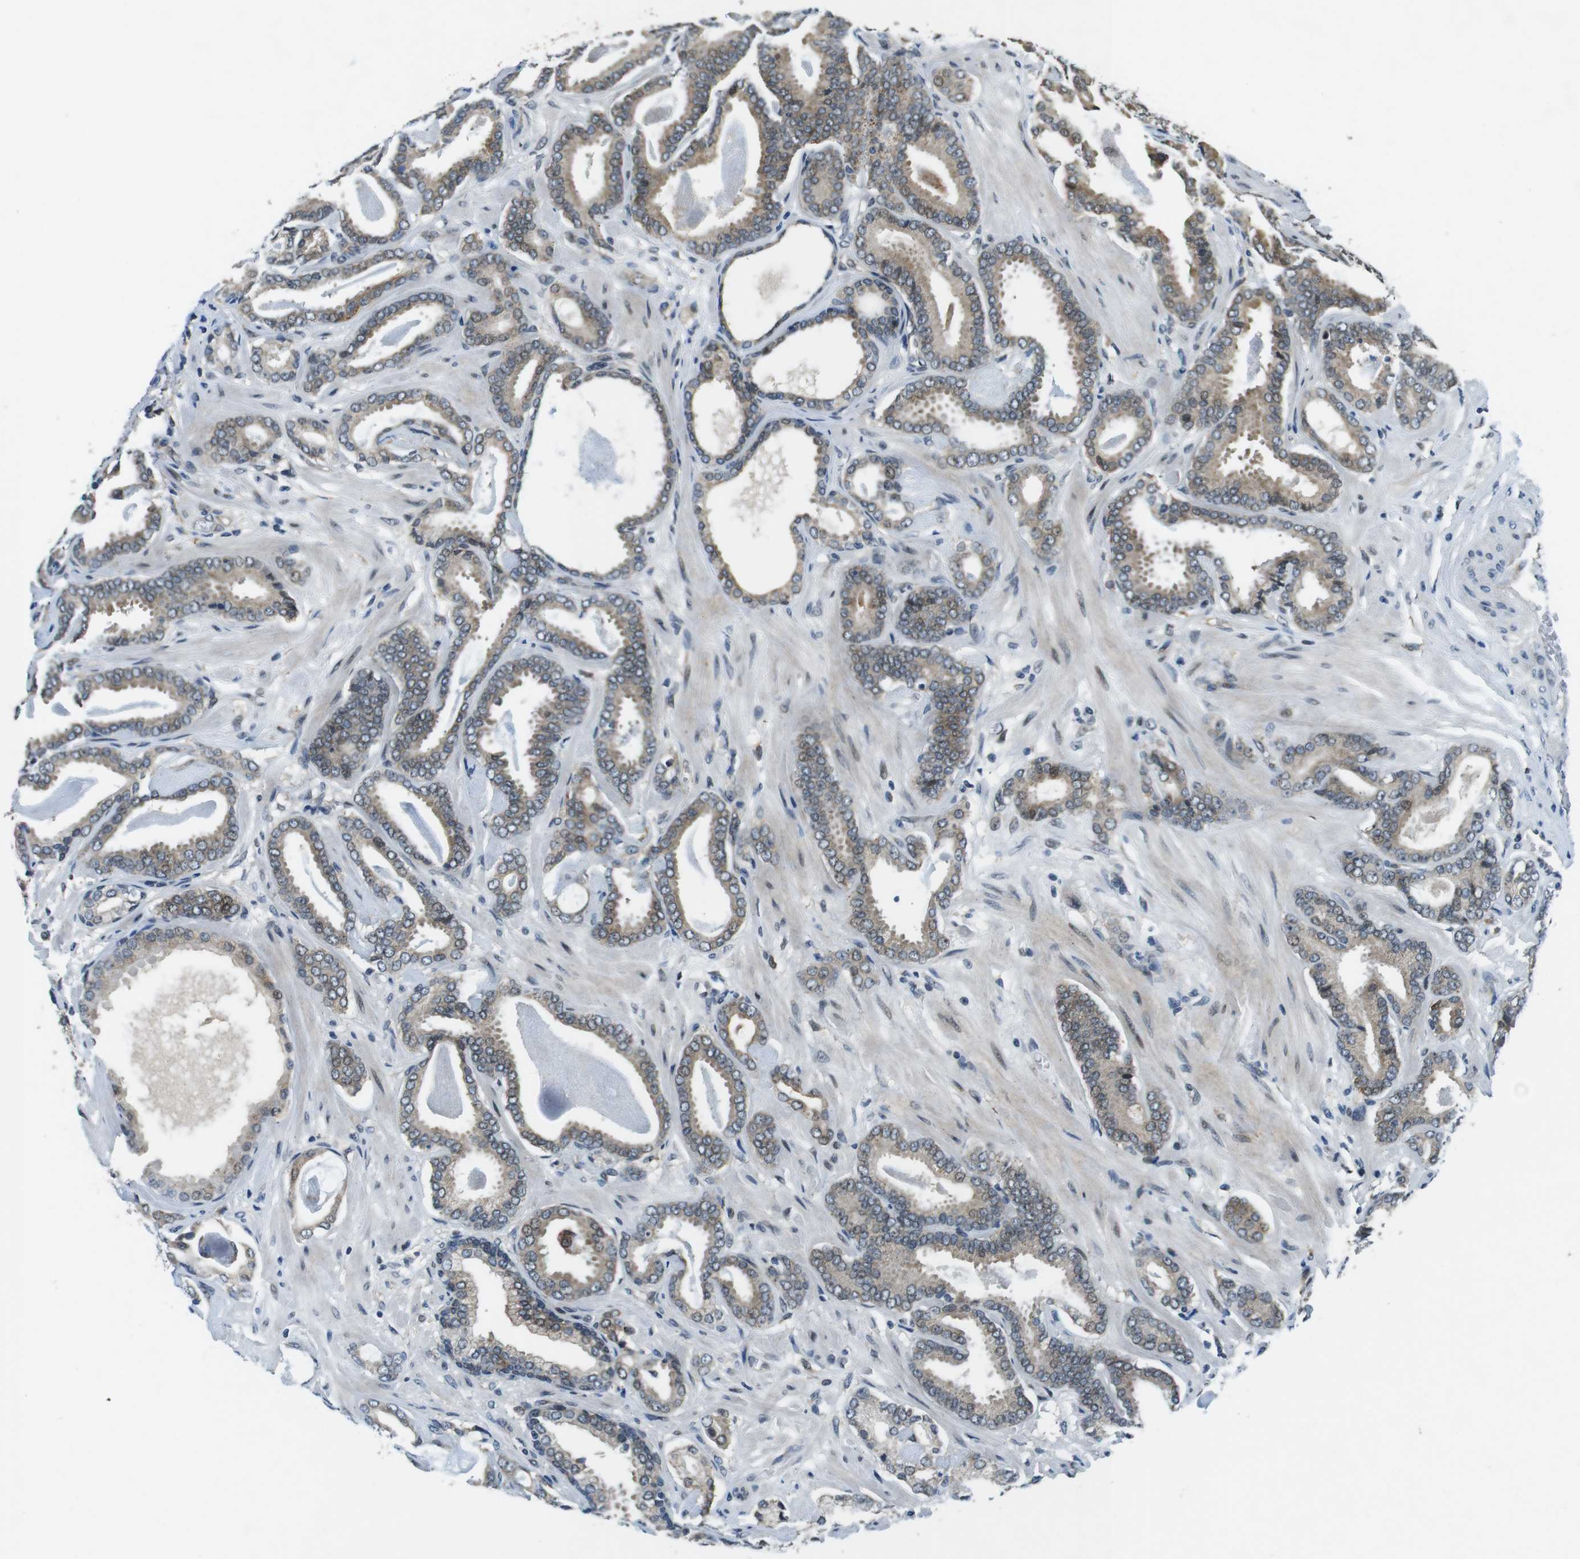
{"staining": {"intensity": "moderate", "quantity": ">75%", "location": "cytoplasmic/membranous"}, "tissue": "prostate cancer", "cell_type": "Tumor cells", "image_type": "cancer", "snomed": [{"axis": "morphology", "description": "Adenocarcinoma, Low grade"}, {"axis": "topography", "description": "Prostate"}], "caption": "Human prostate cancer (adenocarcinoma (low-grade)) stained for a protein (brown) displays moderate cytoplasmic/membranous positive staining in about >75% of tumor cells.", "gene": "PALD1", "patient": {"sex": "male", "age": 53}}